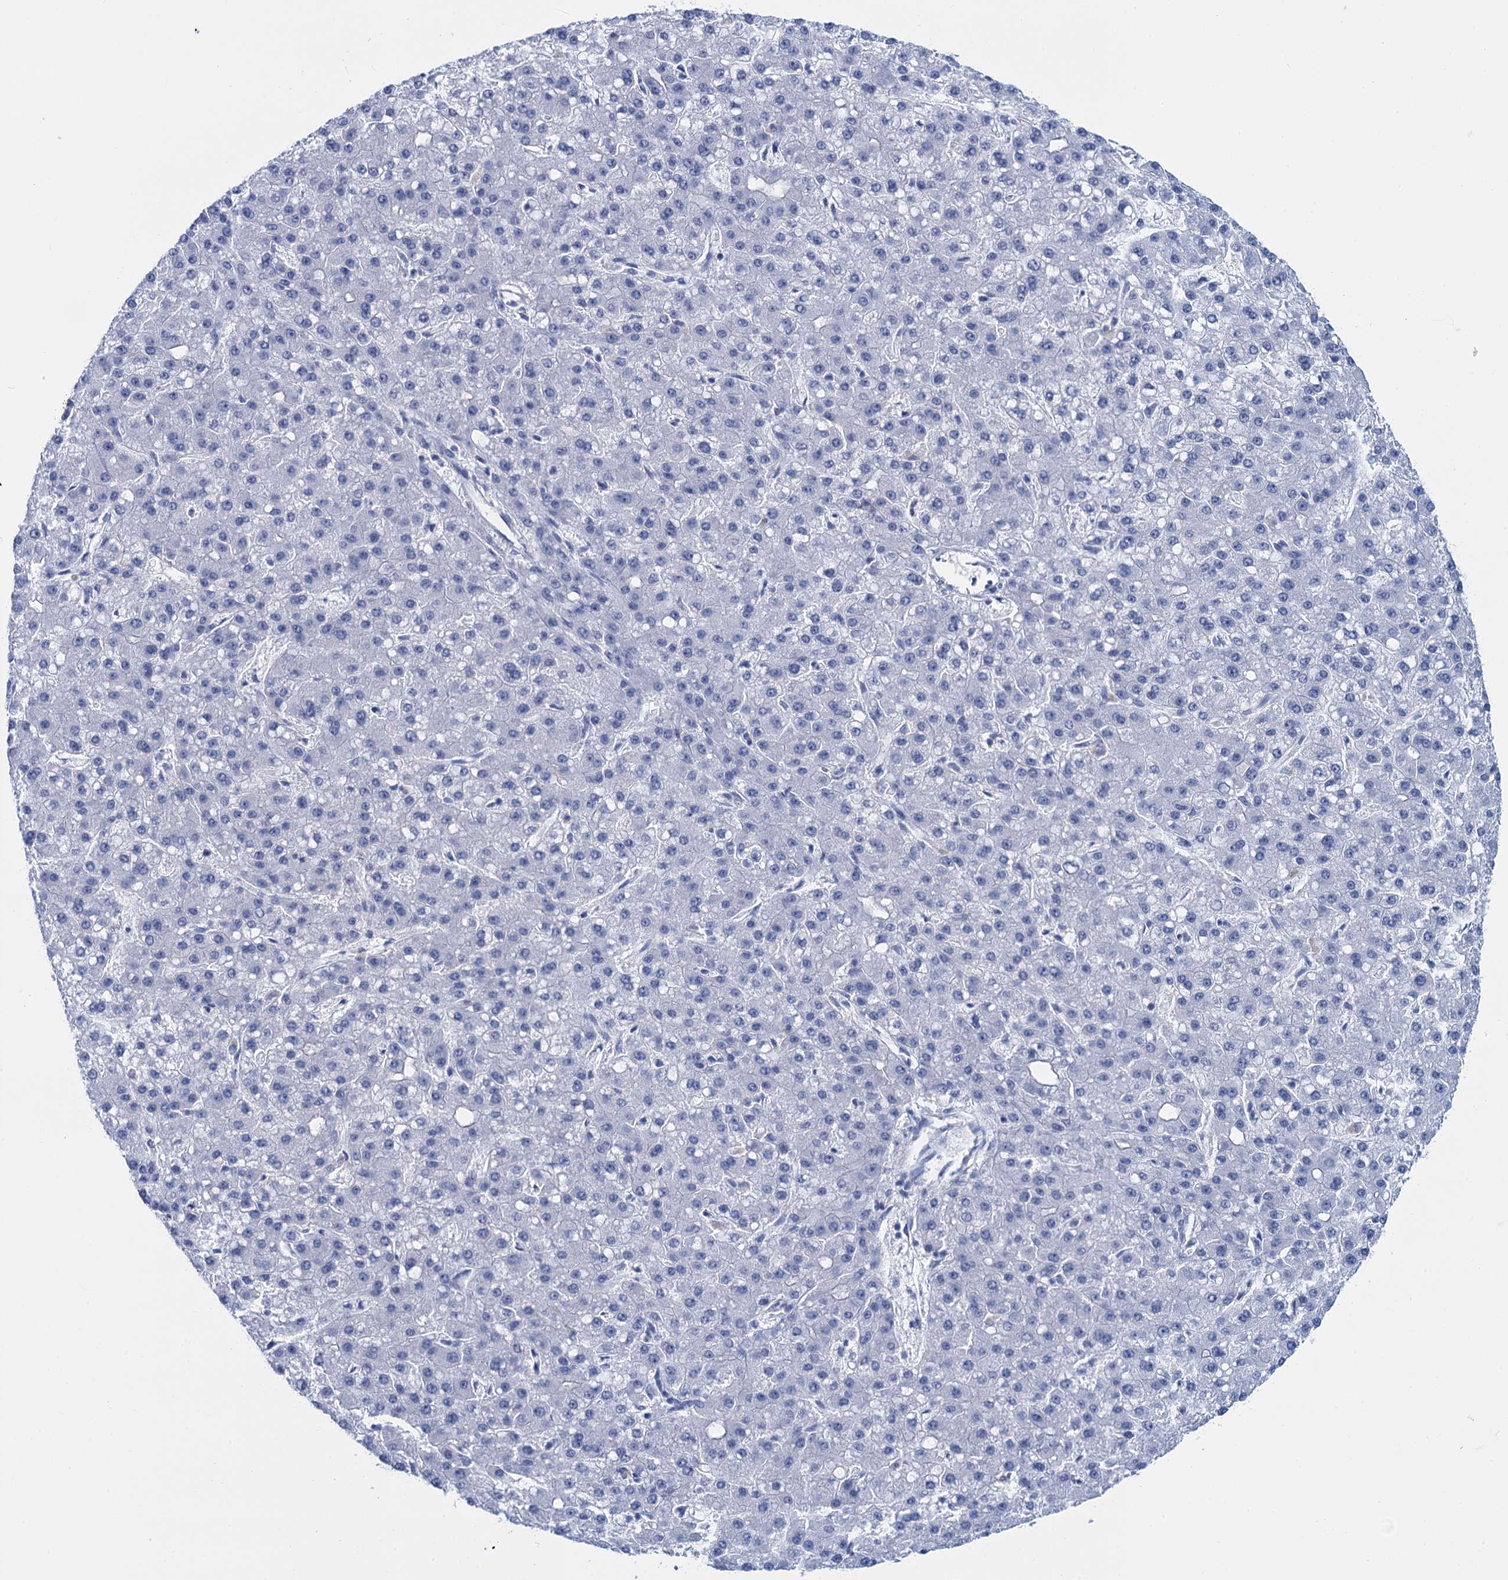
{"staining": {"intensity": "negative", "quantity": "none", "location": "none"}, "tissue": "liver cancer", "cell_type": "Tumor cells", "image_type": "cancer", "snomed": [{"axis": "morphology", "description": "Carcinoma, Hepatocellular, NOS"}, {"axis": "topography", "description": "Liver"}], "caption": "High power microscopy histopathology image of an IHC image of liver cancer, revealing no significant expression in tumor cells.", "gene": "CALML5", "patient": {"sex": "male", "age": 67}}